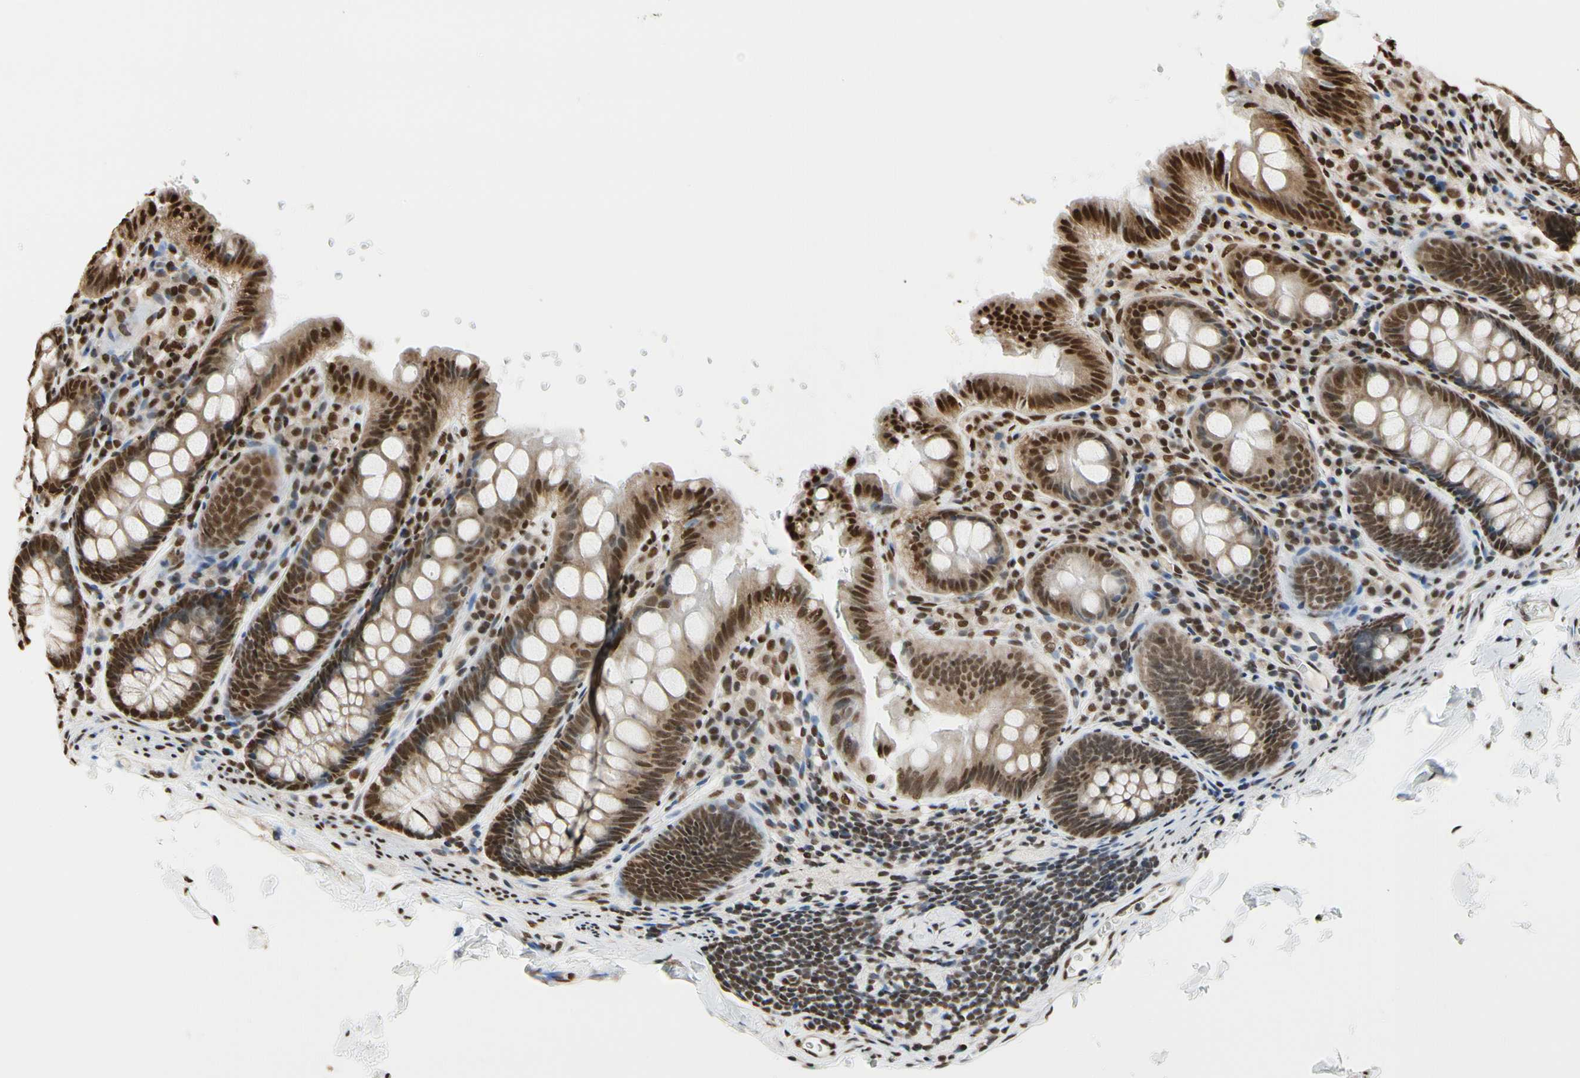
{"staining": {"intensity": "strong", "quantity": ">75%", "location": "nuclear"}, "tissue": "colon", "cell_type": "Endothelial cells", "image_type": "normal", "snomed": [{"axis": "morphology", "description": "Normal tissue, NOS"}, {"axis": "topography", "description": "Colon"}], "caption": "The image shows immunohistochemical staining of unremarkable colon. There is strong nuclear expression is seen in approximately >75% of endothelial cells. The staining was performed using DAB, with brown indicating positive protein expression. Nuclei are stained blue with hematoxylin.", "gene": "HNRNPK", "patient": {"sex": "female", "age": 61}}